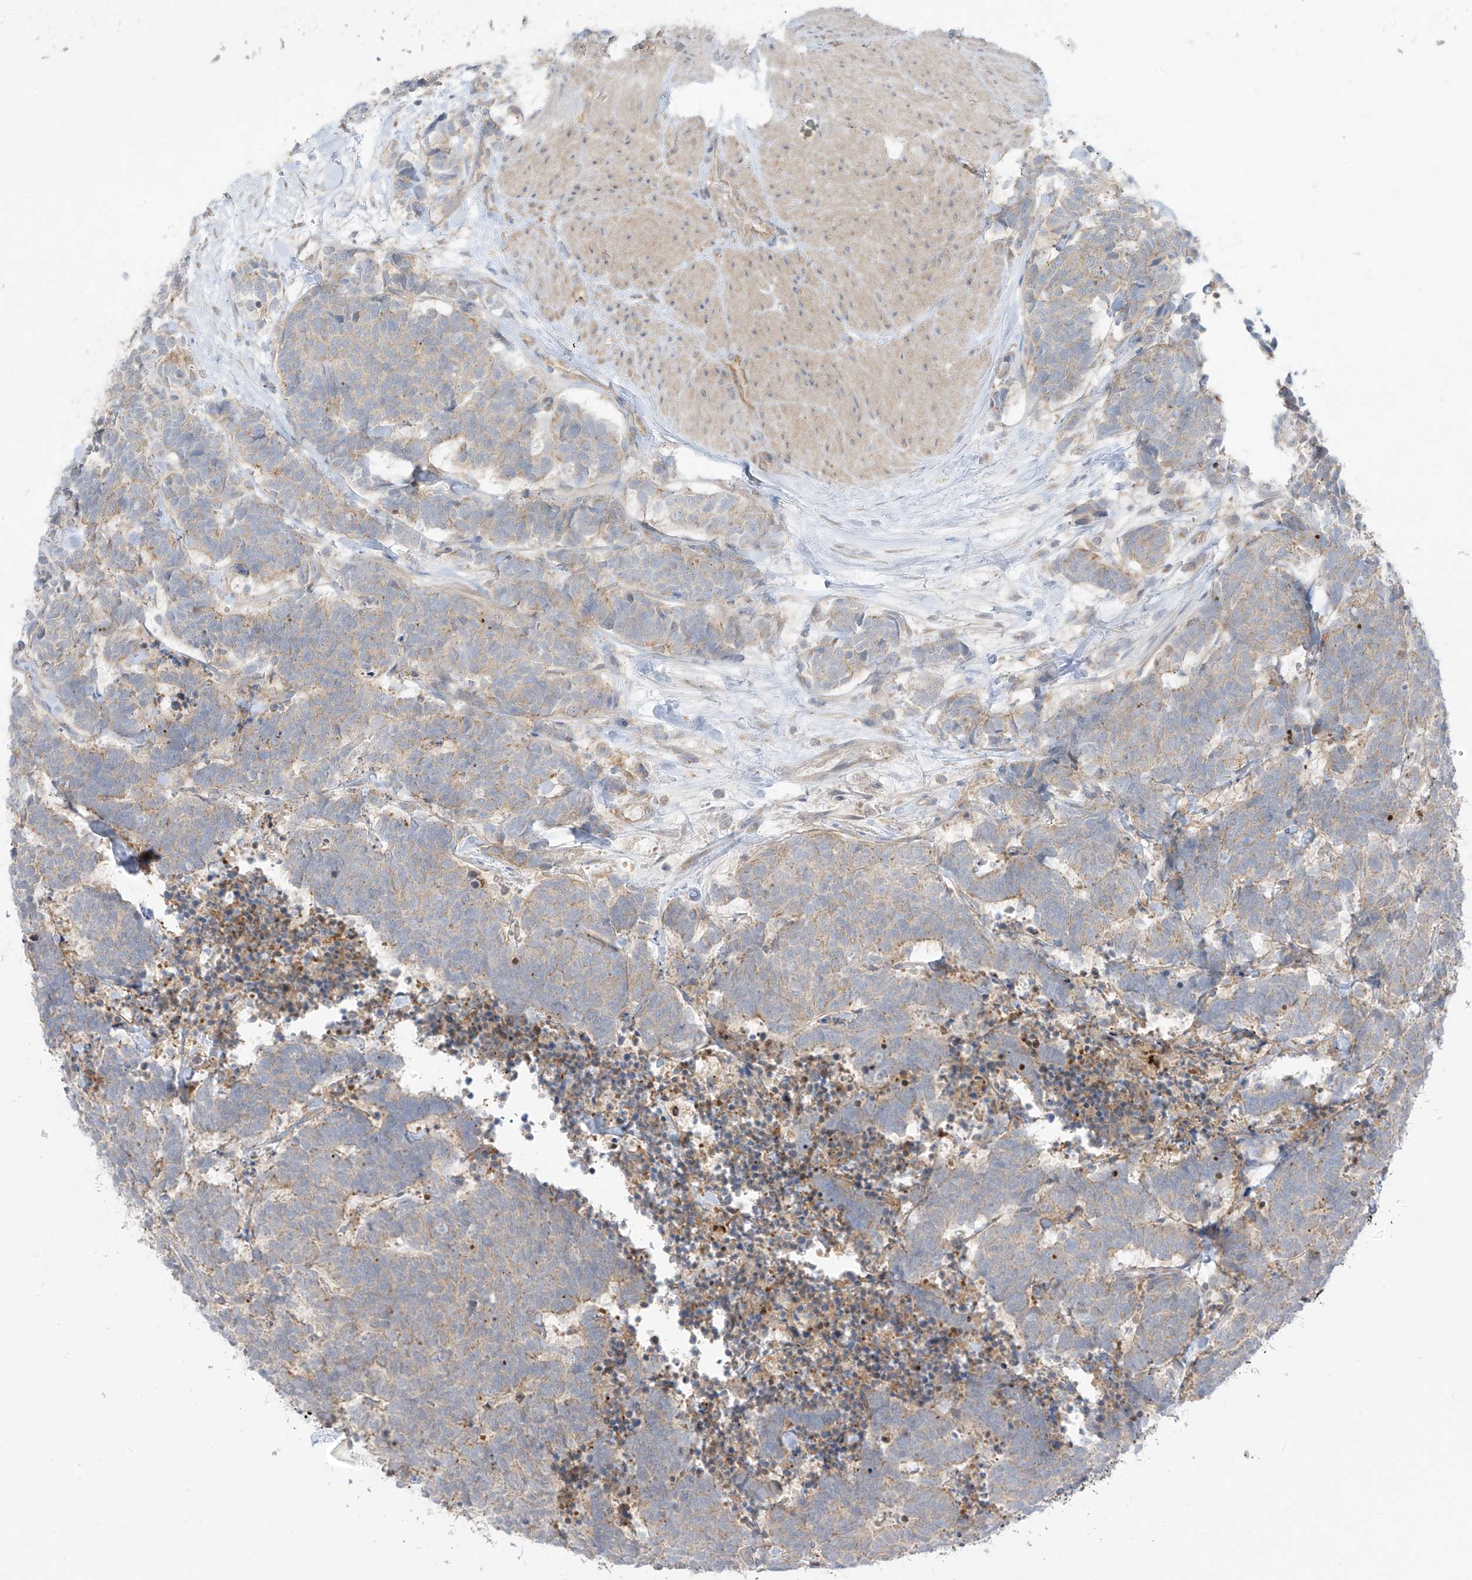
{"staining": {"intensity": "weak", "quantity": ">75%", "location": "cytoplasmic/membranous"}, "tissue": "carcinoid", "cell_type": "Tumor cells", "image_type": "cancer", "snomed": [{"axis": "morphology", "description": "Carcinoma, NOS"}, {"axis": "morphology", "description": "Carcinoid, malignant, NOS"}, {"axis": "topography", "description": "Urinary bladder"}], "caption": "The photomicrograph demonstrates a brown stain indicating the presence of a protein in the cytoplasmic/membranous of tumor cells in carcinoma.", "gene": "EIPR1", "patient": {"sex": "male", "age": 57}}